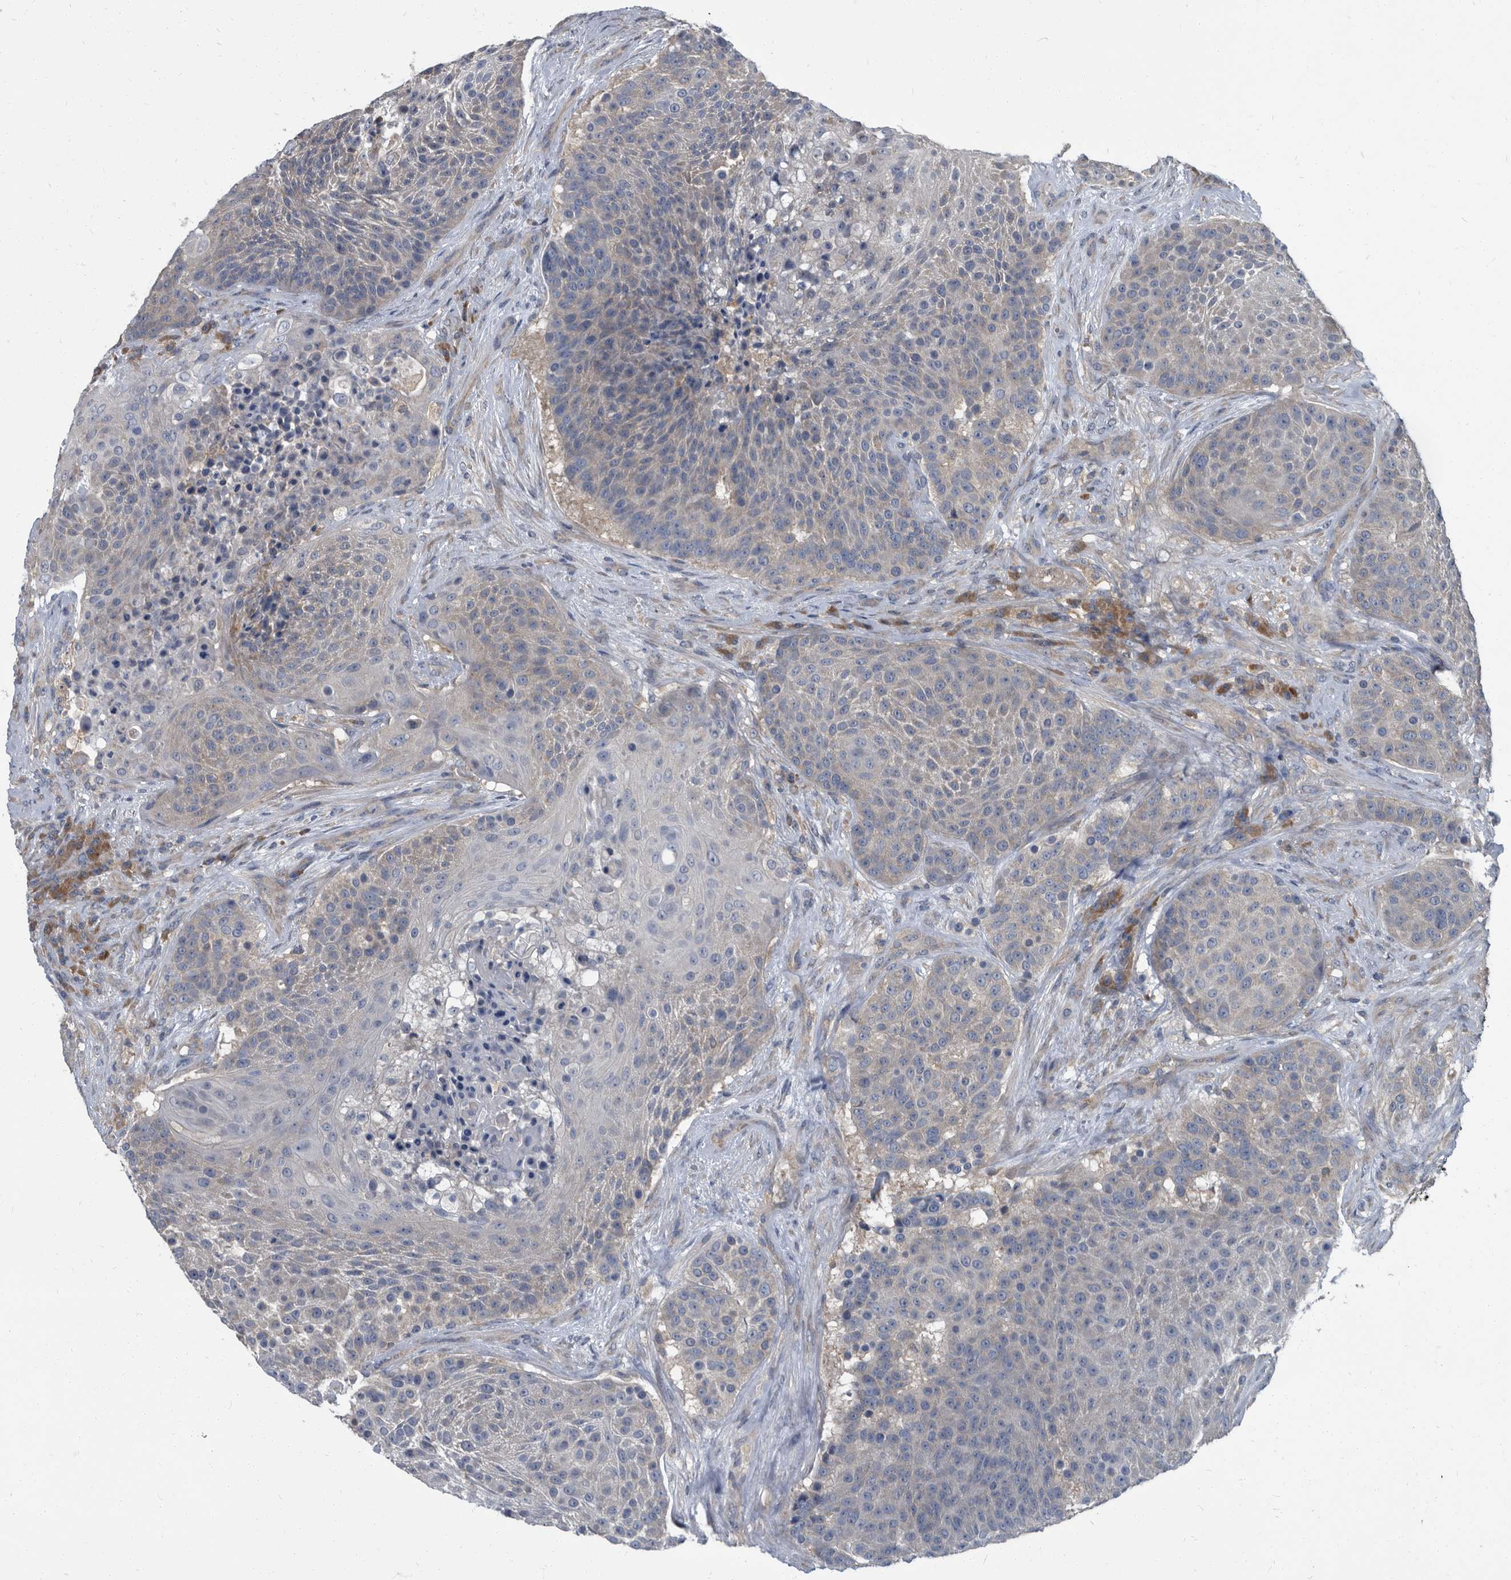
{"staining": {"intensity": "weak", "quantity": "<25%", "location": "cytoplasmic/membranous"}, "tissue": "urothelial cancer", "cell_type": "Tumor cells", "image_type": "cancer", "snomed": [{"axis": "morphology", "description": "Urothelial carcinoma, High grade"}, {"axis": "topography", "description": "Urinary bladder"}], "caption": "The immunohistochemistry (IHC) image has no significant staining in tumor cells of urothelial carcinoma (high-grade) tissue.", "gene": "CDV3", "patient": {"sex": "female", "age": 63}}